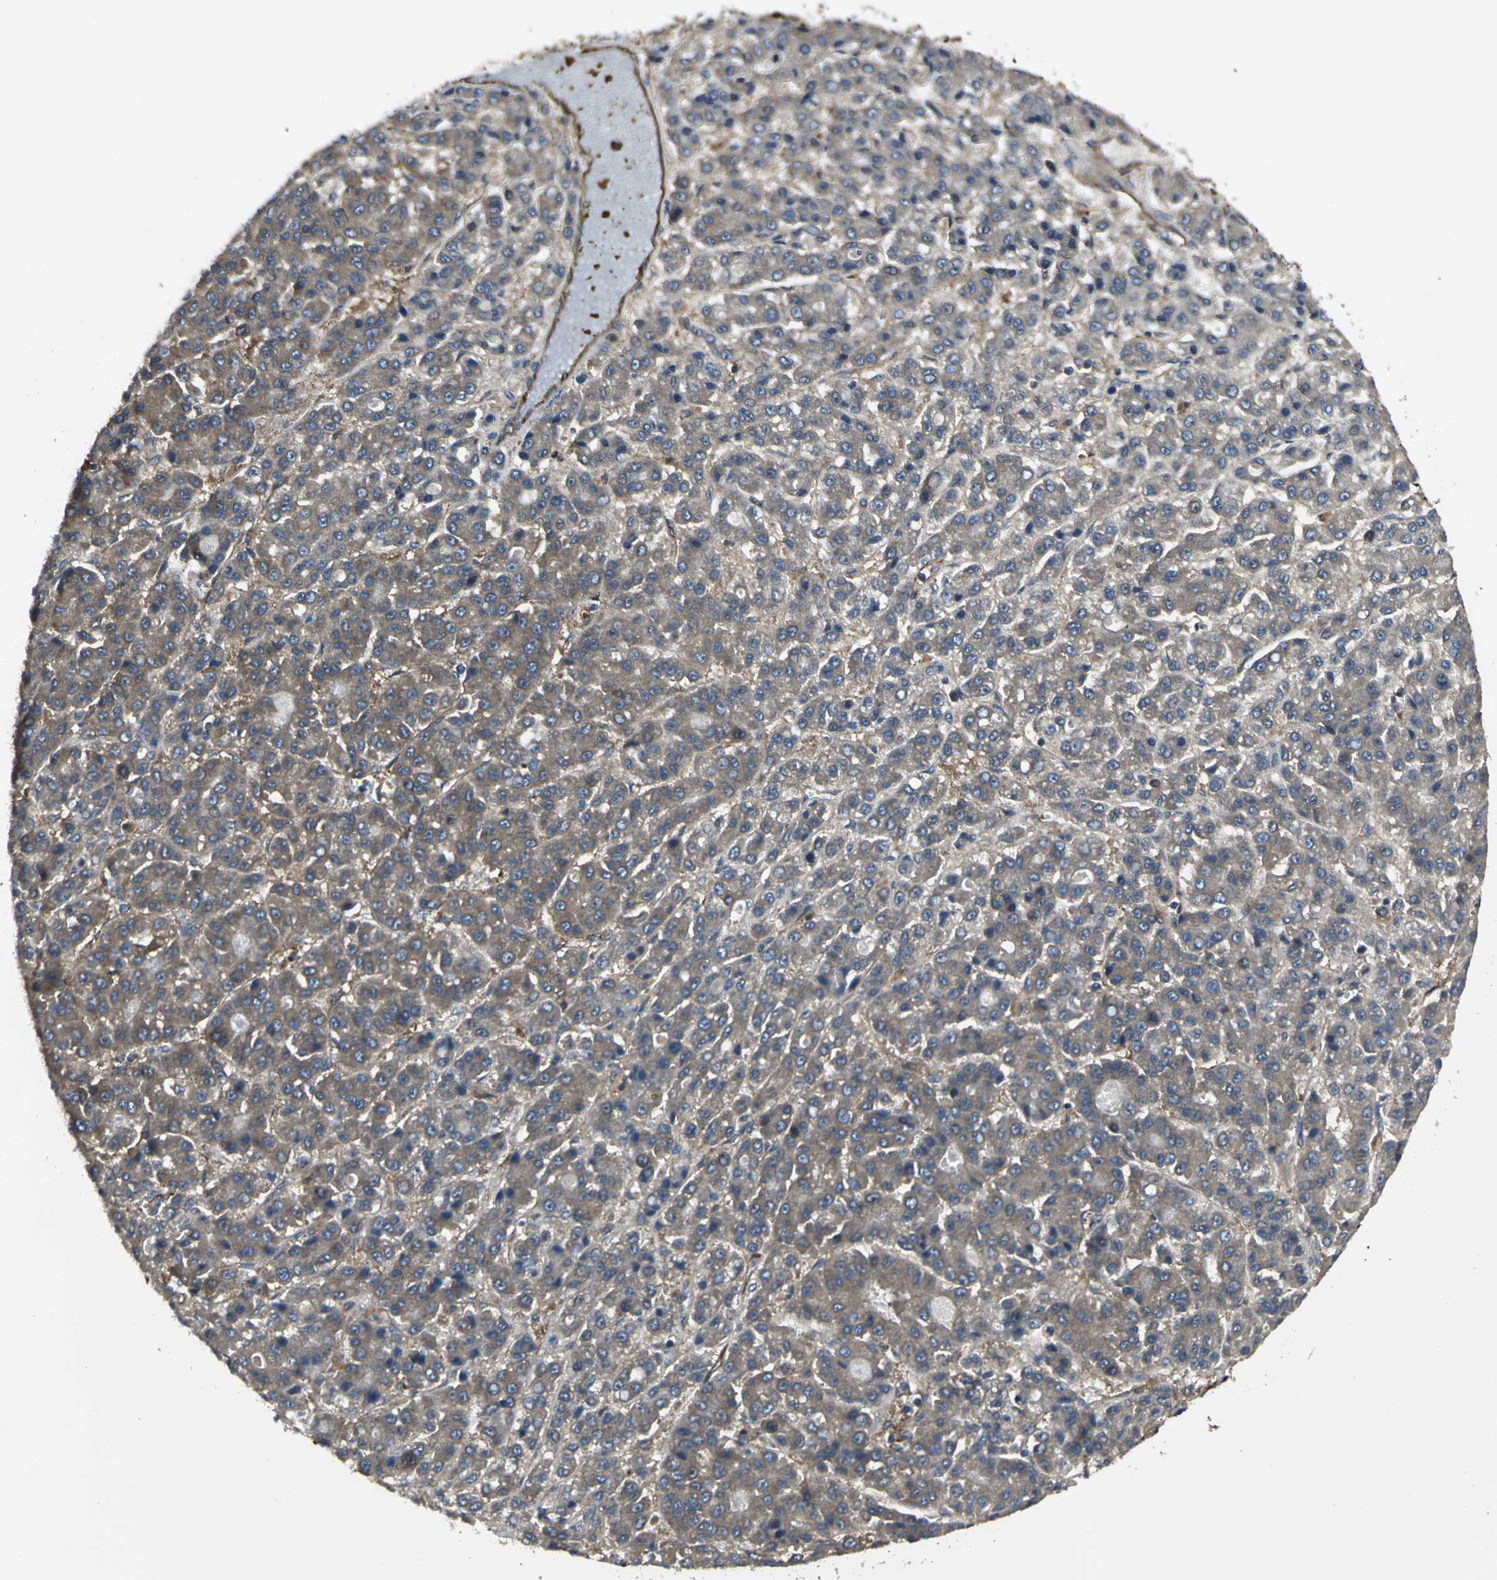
{"staining": {"intensity": "moderate", "quantity": ">75%", "location": "cytoplasmic/membranous"}, "tissue": "liver cancer", "cell_type": "Tumor cells", "image_type": "cancer", "snomed": [{"axis": "morphology", "description": "Carcinoma, Hepatocellular, NOS"}, {"axis": "topography", "description": "Liver"}], "caption": "IHC histopathology image of neoplastic tissue: hepatocellular carcinoma (liver) stained using IHC exhibits medium levels of moderate protein expression localized specifically in the cytoplasmic/membranous of tumor cells, appearing as a cytoplasmic/membranous brown color.", "gene": "CHRNB1", "patient": {"sex": "male", "age": 70}}